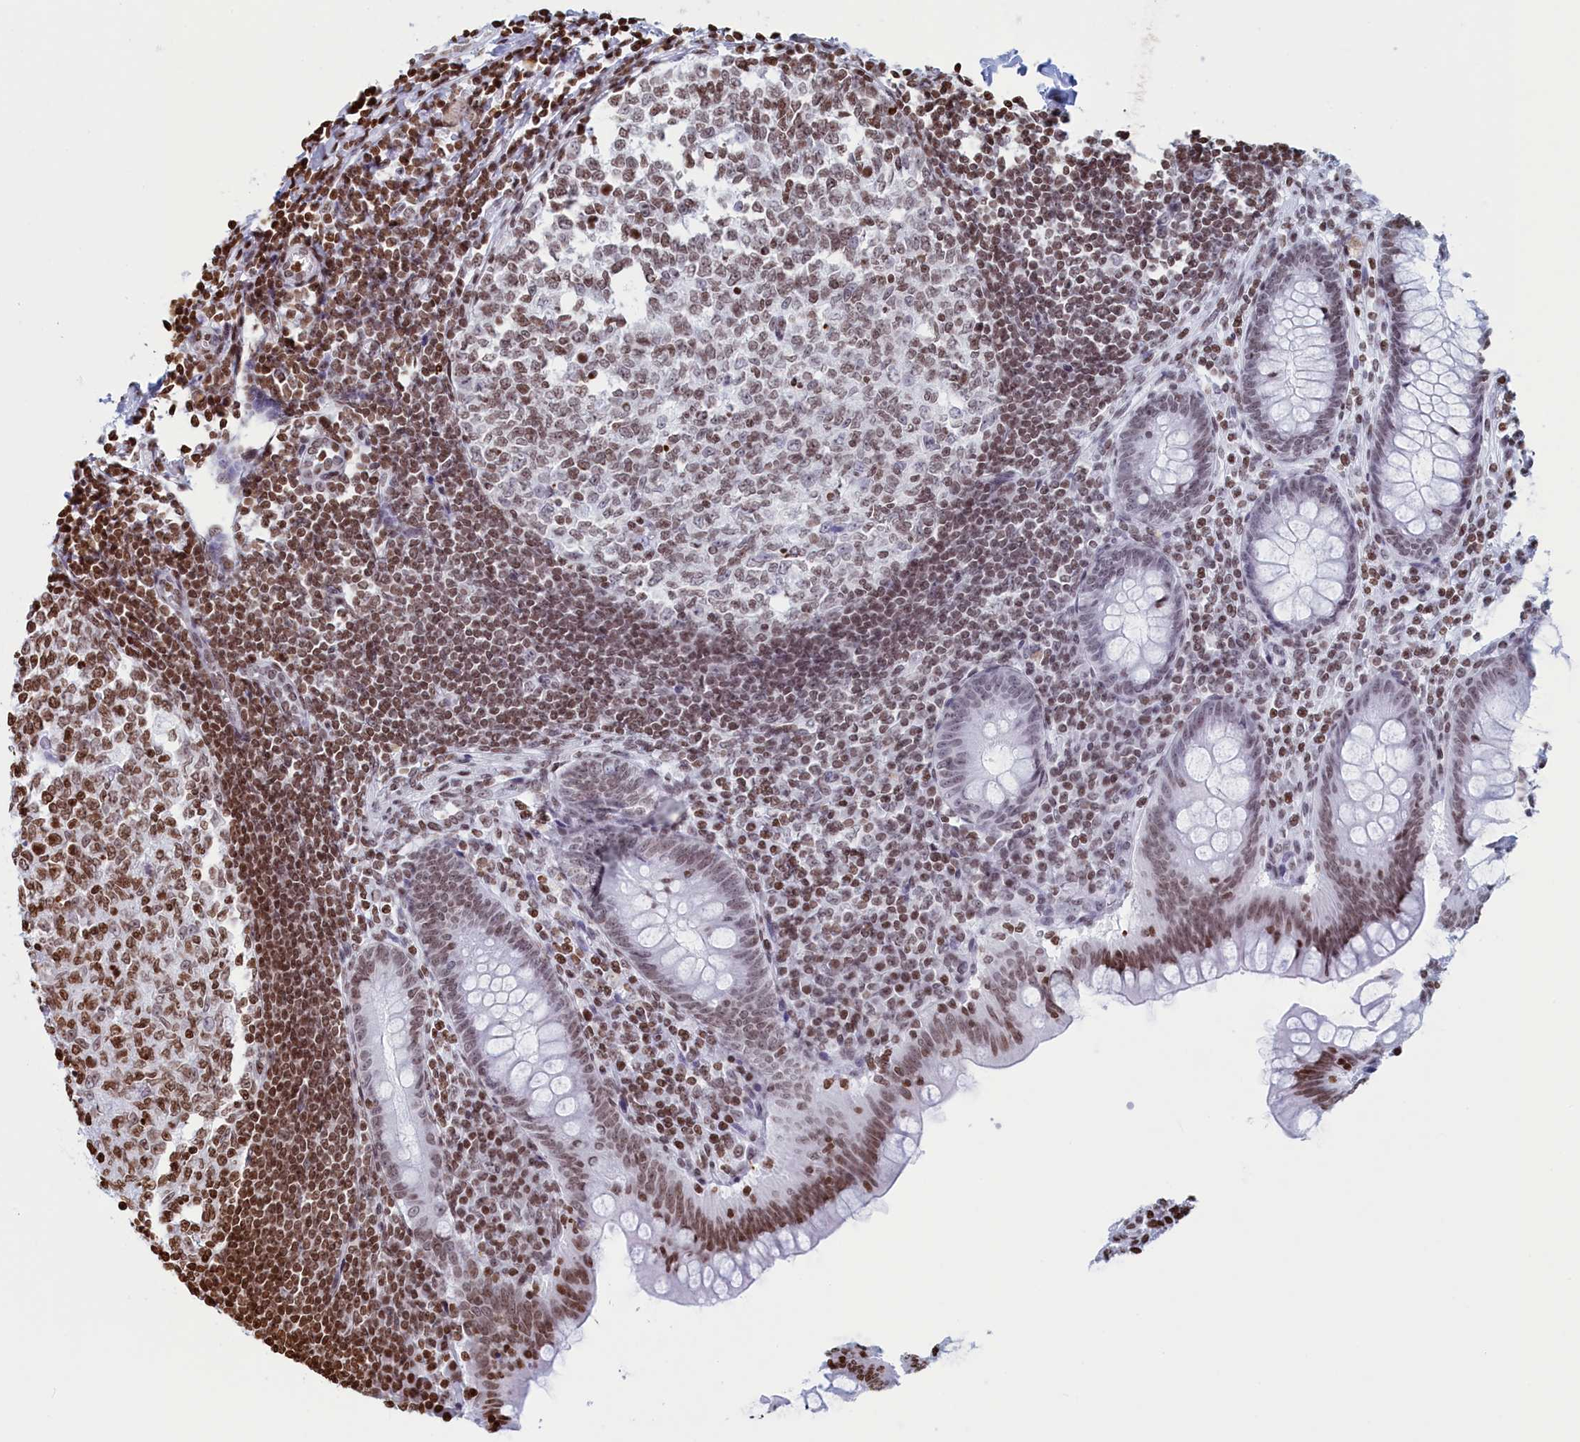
{"staining": {"intensity": "moderate", "quantity": "25%-75%", "location": "nuclear"}, "tissue": "appendix", "cell_type": "Glandular cells", "image_type": "normal", "snomed": [{"axis": "morphology", "description": "Normal tissue, NOS"}, {"axis": "topography", "description": "Appendix"}], "caption": "Glandular cells exhibit medium levels of moderate nuclear positivity in about 25%-75% of cells in normal human appendix.", "gene": "APOBEC3A", "patient": {"sex": "female", "age": 33}}